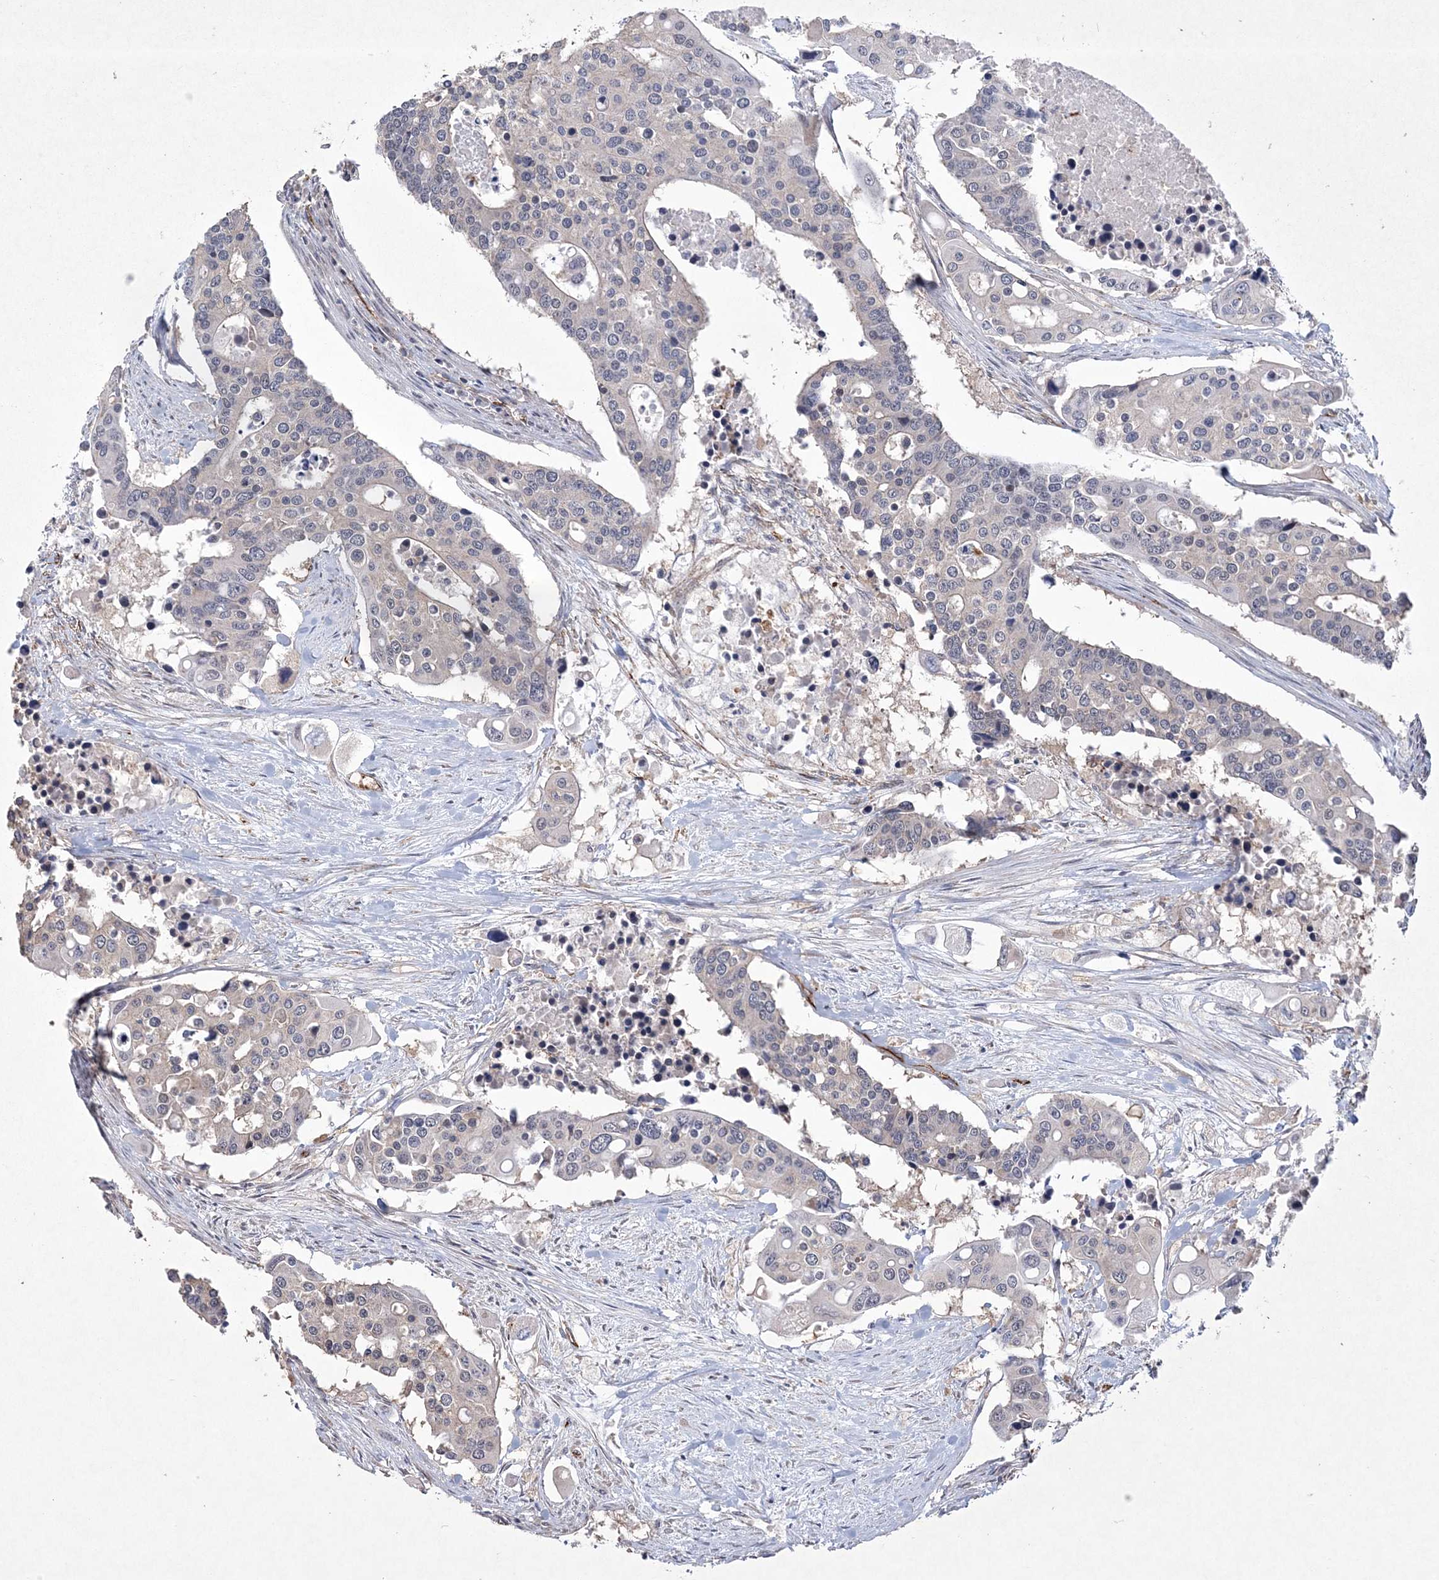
{"staining": {"intensity": "negative", "quantity": "none", "location": "none"}, "tissue": "colorectal cancer", "cell_type": "Tumor cells", "image_type": "cancer", "snomed": [{"axis": "morphology", "description": "Adenocarcinoma, NOS"}, {"axis": "topography", "description": "Colon"}], "caption": "Image shows no significant protein positivity in tumor cells of colorectal cancer (adenocarcinoma).", "gene": "DPCD", "patient": {"sex": "male", "age": 77}}